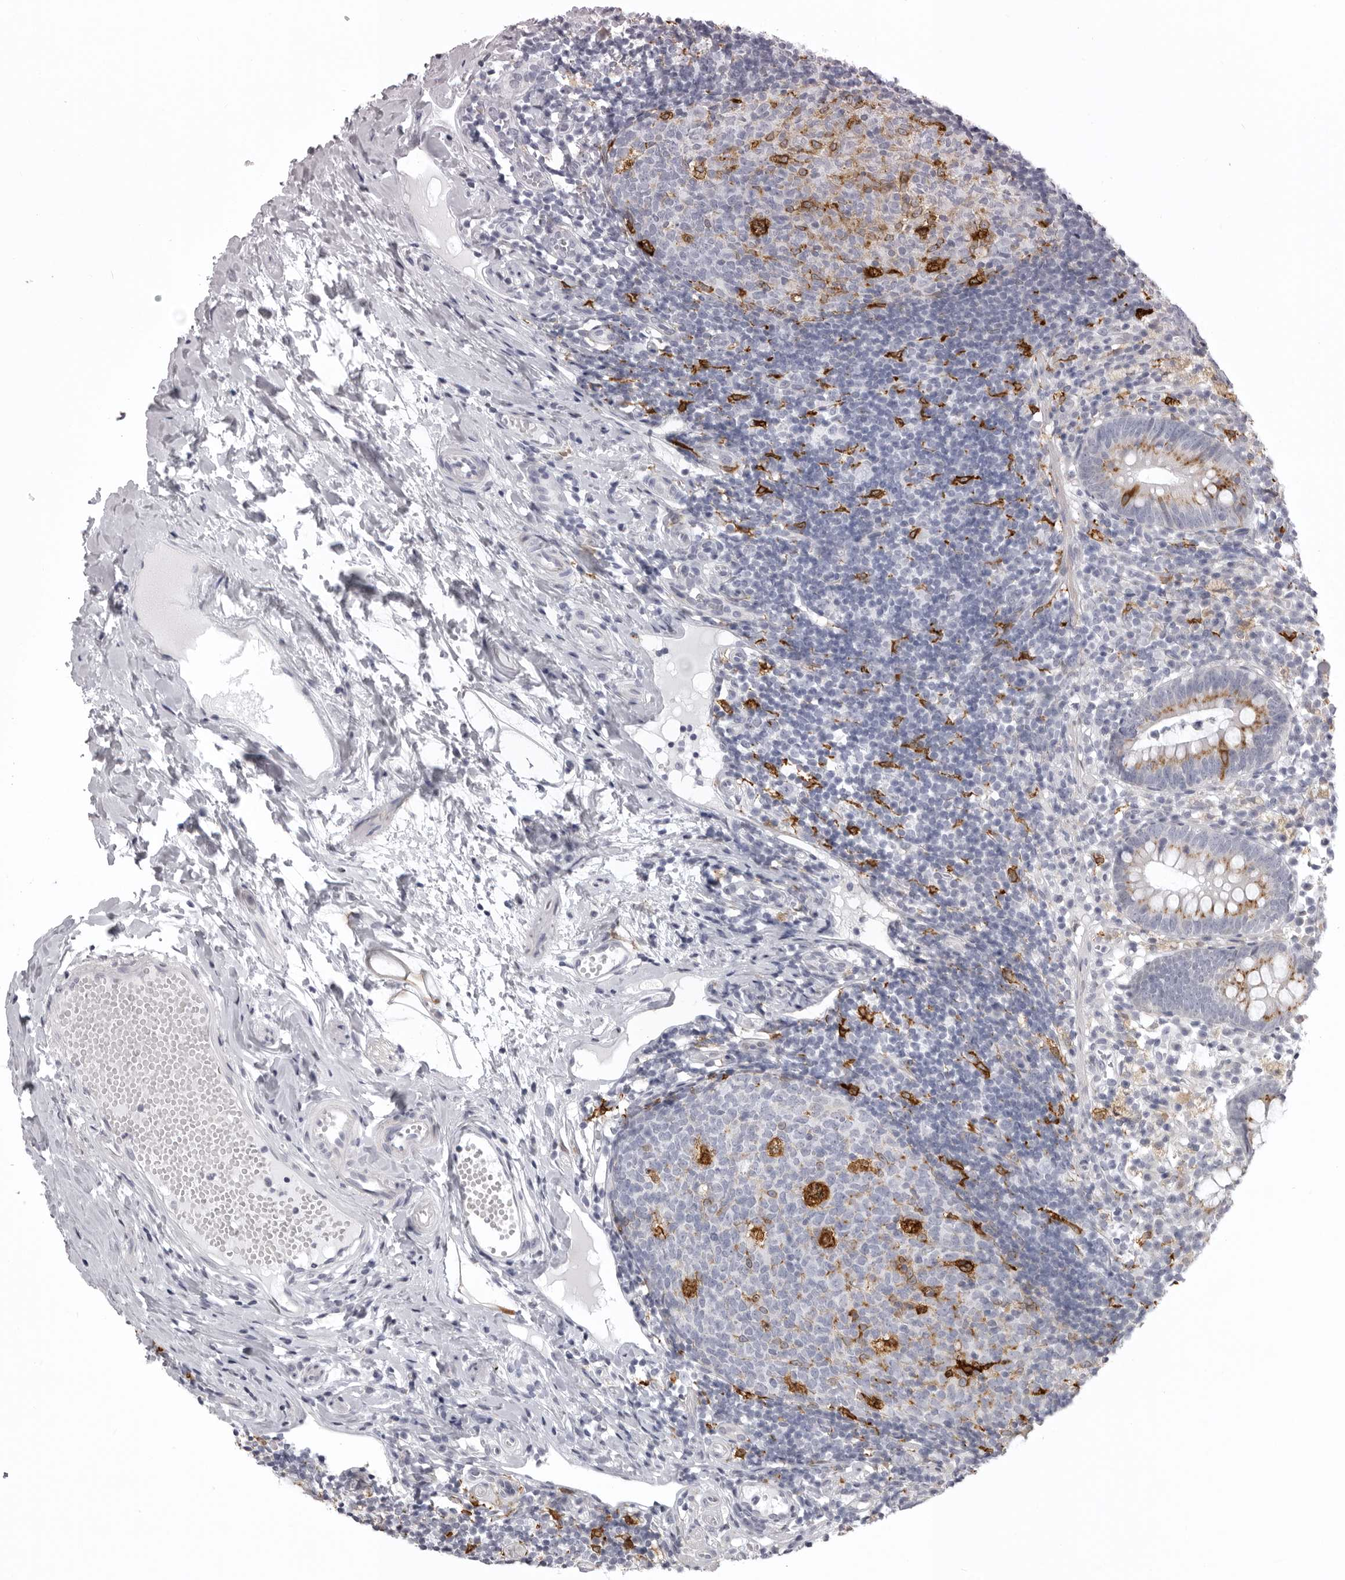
{"staining": {"intensity": "moderate", "quantity": ">75%", "location": "cytoplasmic/membranous"}, "tissue": "appendix", "cell_type": "Glandular cells", "image_type": "normal", "snomed": [{"axis": "morphology", "description": "Normal tissue, NOS"}, {"axis": "topography", "description": "Appendix"}], "caption": "Moderate cytoplasmic/membranous protein positivity is present in approximately >75% of glandular cells in appendix. (Stains: DAB in brown, nuclei in blue, Microscopy: brightfield microscopy at high magnification).", "gene": "NCEH1", "patient": {"sex": "female", "age": 20}}